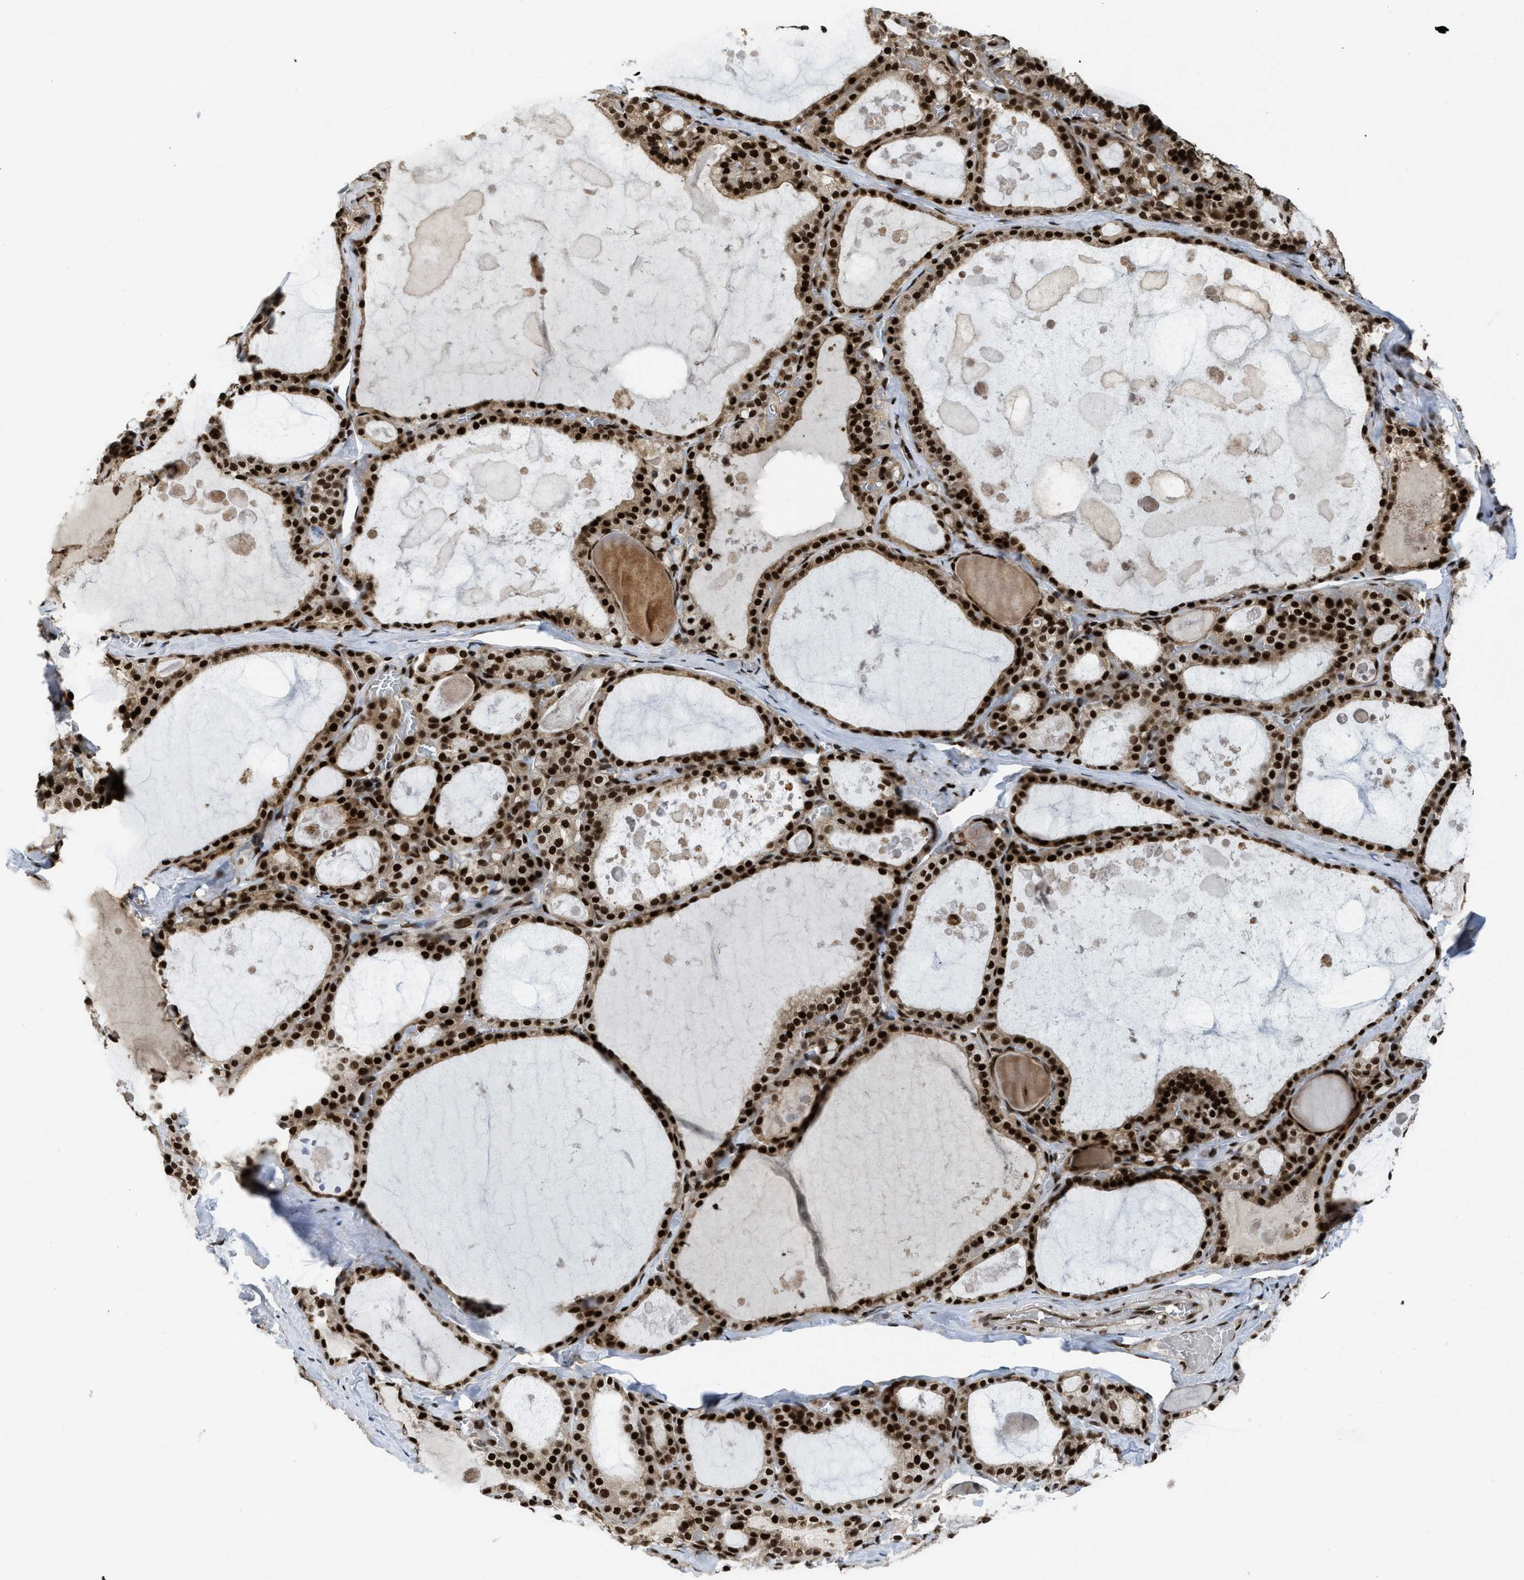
{"staining": {"intensity": "strong", "quantity": ">75%", "location": "nuclear"}, "tissue": "thyroid gland", "cell_type": "Glandular cells", "image_type": "normal", "snomed": [{"axis": "morphology", "description": "Normal tissue, NOS"}, {"axis": "topography", "description": "Thyroid gland"}], "caption": "Protein analysis of normal thyroid gland shows strong nuclear staining in approximately >75% of glandular cells.", "gene": "RFX5", "patient": {"sex": "male", "age": 56}}